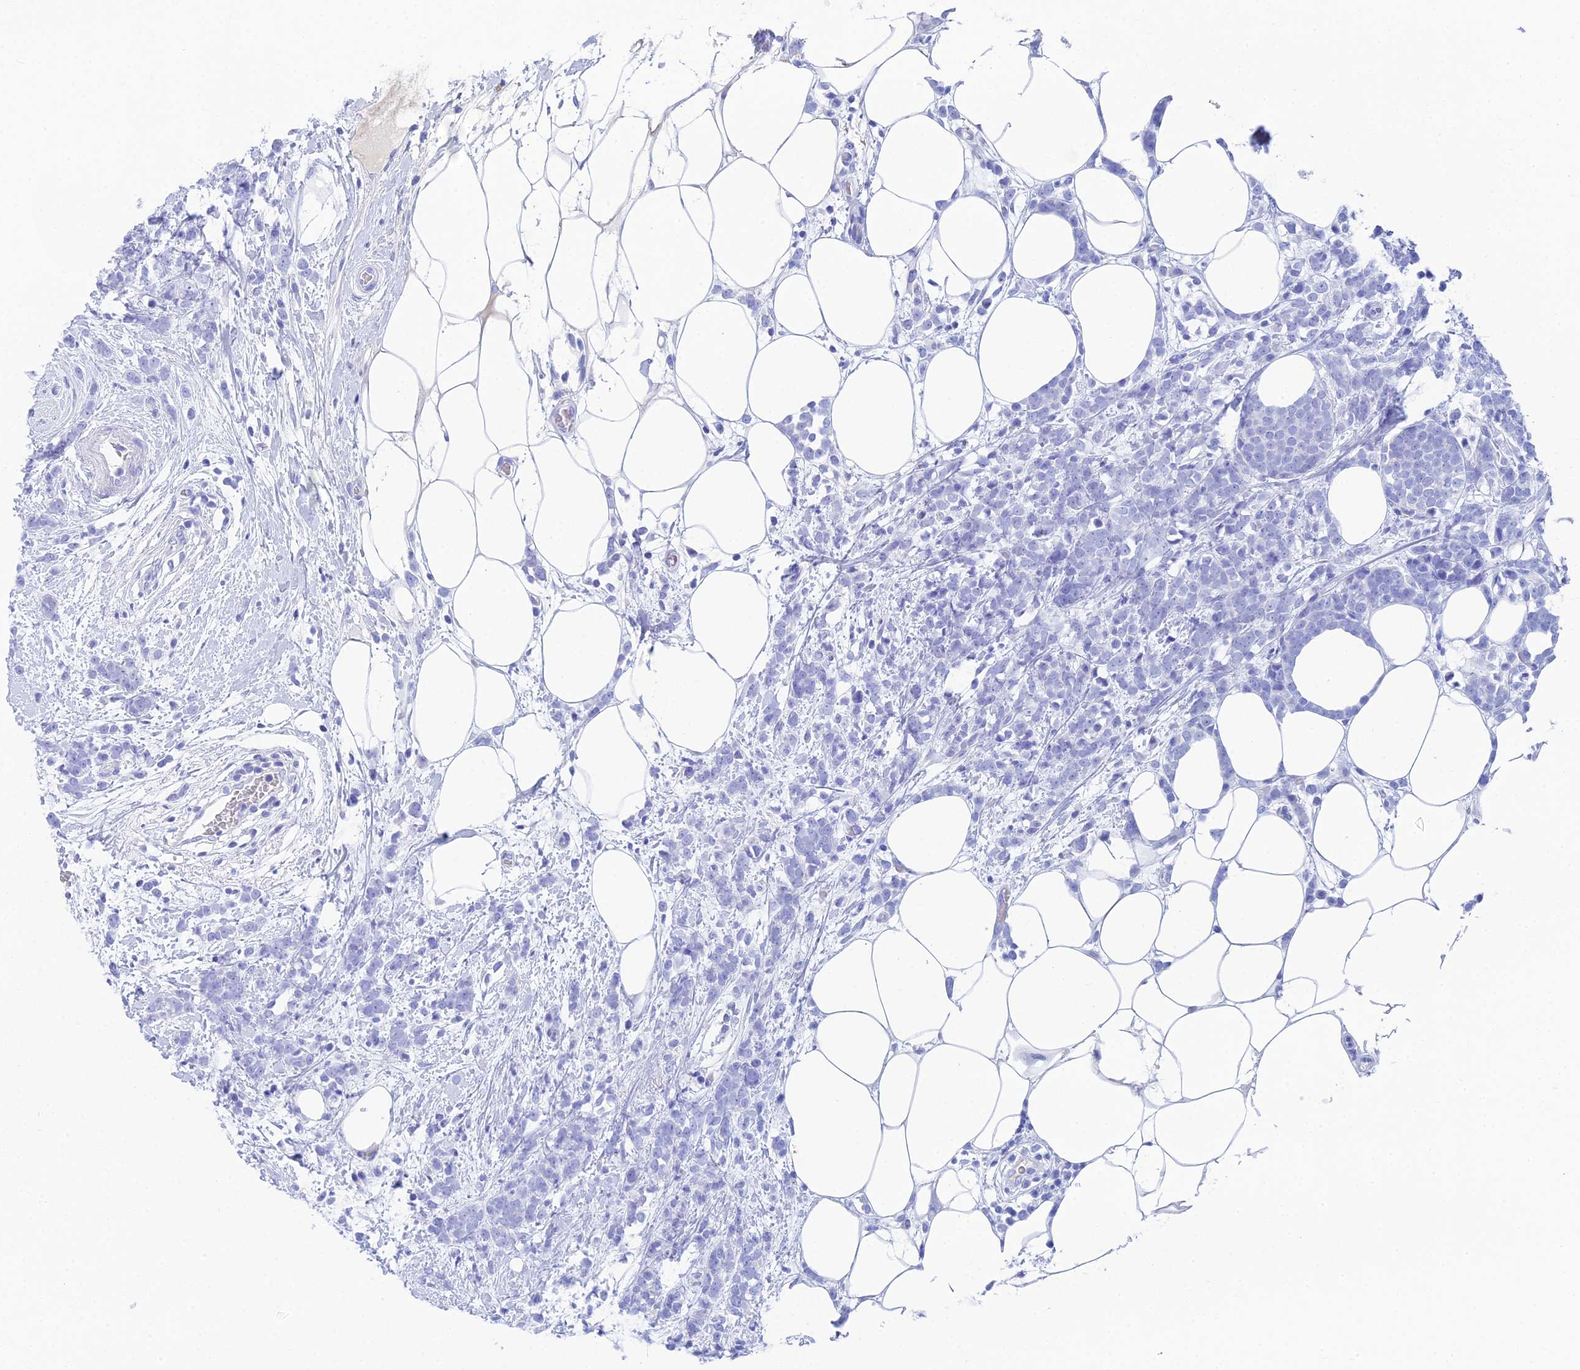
{"staining": {"intensity": "negative", "quantity": "none", "location": "none"}, "tissue": "breast cancer", "cell_type": "Tumor cells", "image_type": "cancer", "snomed": [{"axis": "morphology", "description": "Lobular carcinoma"}, {"axis": "topography", "description": "Breast"}], "caption": "Immunohistochemical staining of human lobular carcinoma (breast) reveals no significant expression in tumor cells.", "gene": "REG1A", "patient": {"sex": "female", "age": 58}}